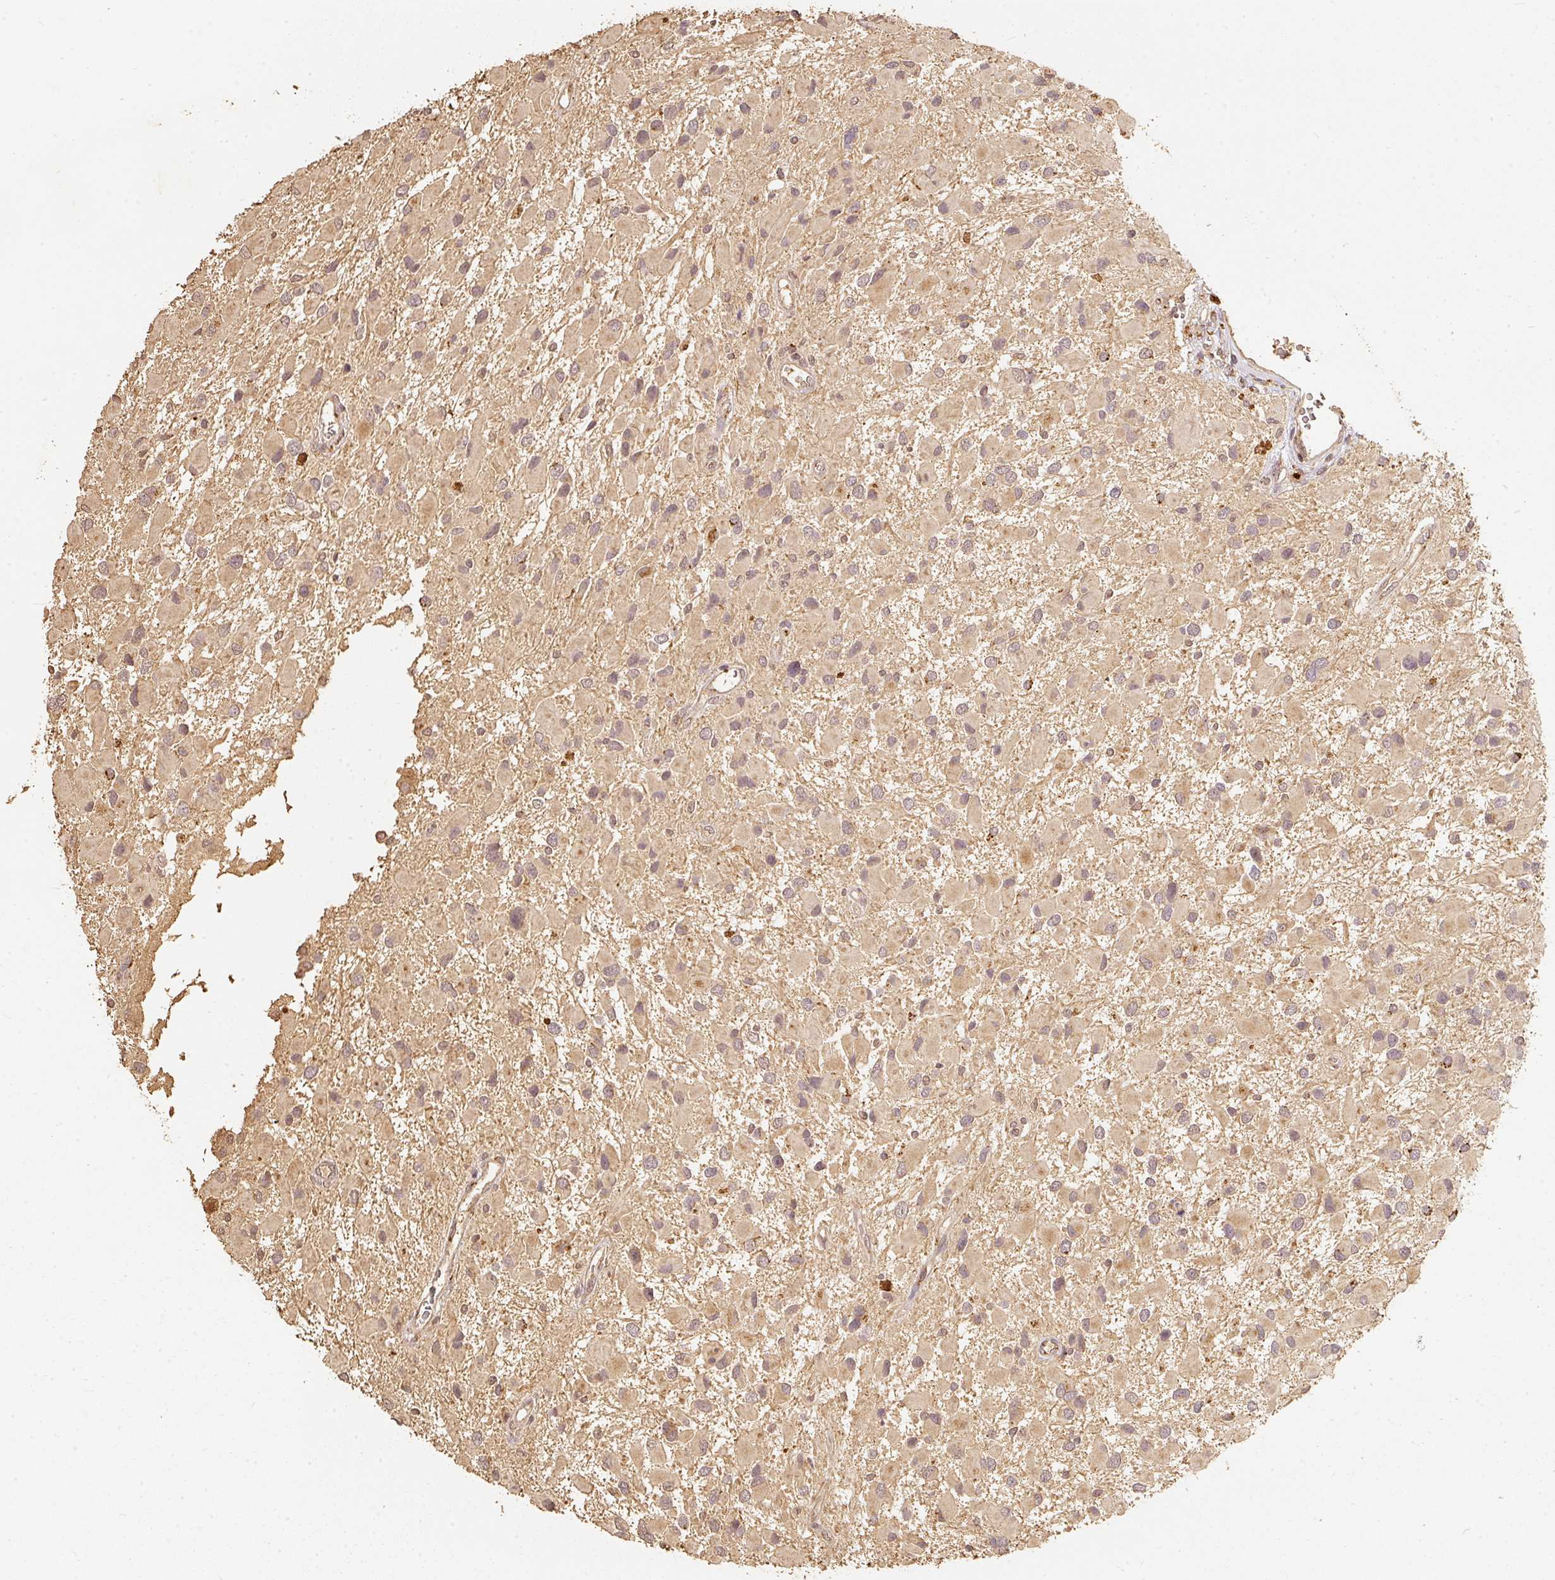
{"staining": {"intensity": "weak", "quantity": ">75%", "location": "cytoplasmic/membranous"}, "tissue": "glioma", "cell_type": "Tumor cells", "image_type": "cancer", "snomed": [{"axis": "morphology", "description": "Glioma, malignant, High grade"}, {"axis": "topography", "description": "Brain"}], "caption": "Brown immunohistochemical staining in human high-grade glioma (malignant) shows weak cytoplasmic/membranous expression in about >75% of tumor cells. (Brightfield microscopy of DAB IHC at high magnification).", "gene": "FUT8", "patient": {"sex": "male", "age": 53}}